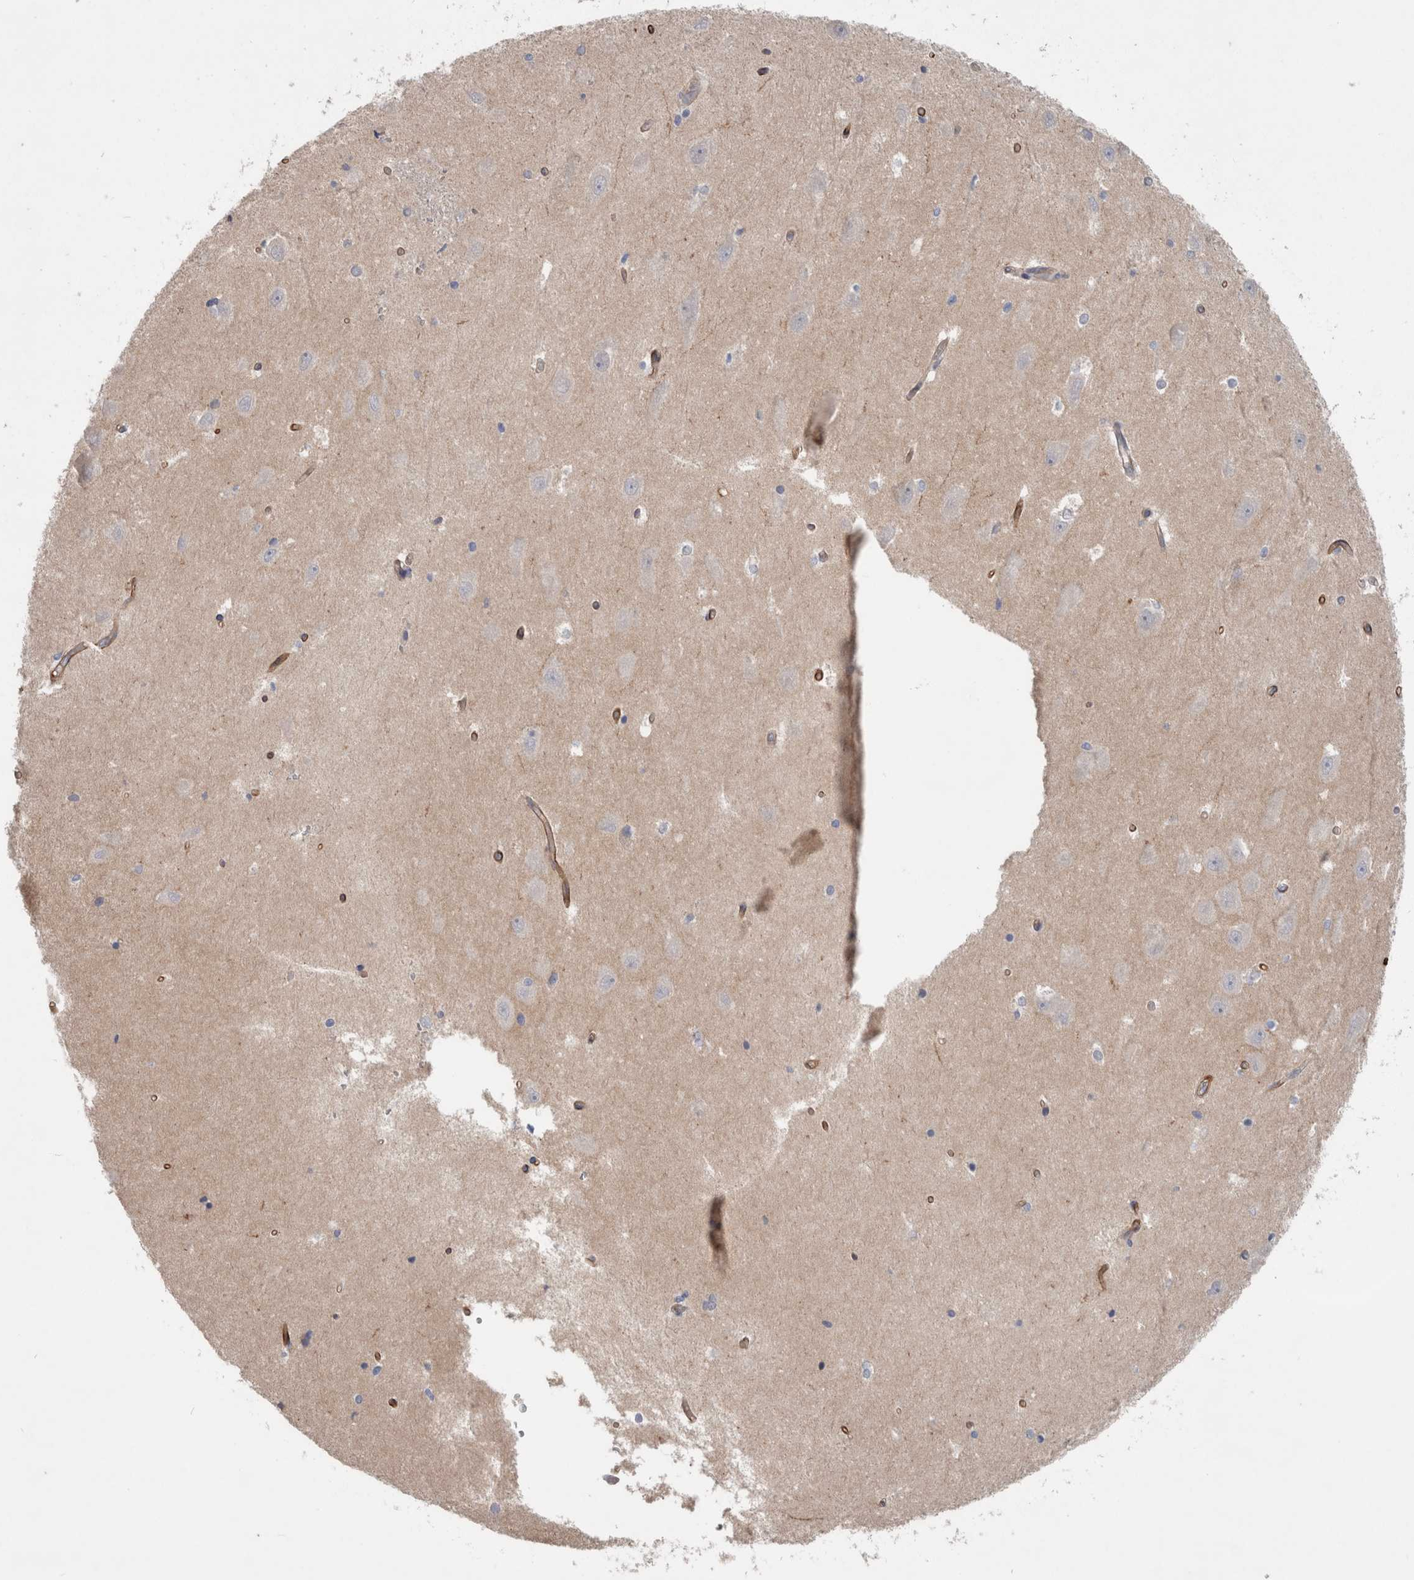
{"staining": {"intensity": "negative", "quantity": "none", "location": "none"}, "tissue": "hippocampus", "cell_type": "Glial cells", "image_type": "normal", "snomed": [{"axis": "morphology", "description": "Normal tissue, NOS"}, {"axis": "topography", "description": "Hippocampus"}], "caption": "High magnification brightfield microscopy of benign hippocampus stained with DAB (brown) and counterstained with hematoxylin (blue): glial cells show no significant expression. (Stains: DAB (3,3'-diaminobenzidine) immunohistochemistry with hematoxylin counter stain, Microscopy: brightfield microscopy at high magnification).", "gene": "BCAM", "patient": {"sex": "male", "age": 45}}